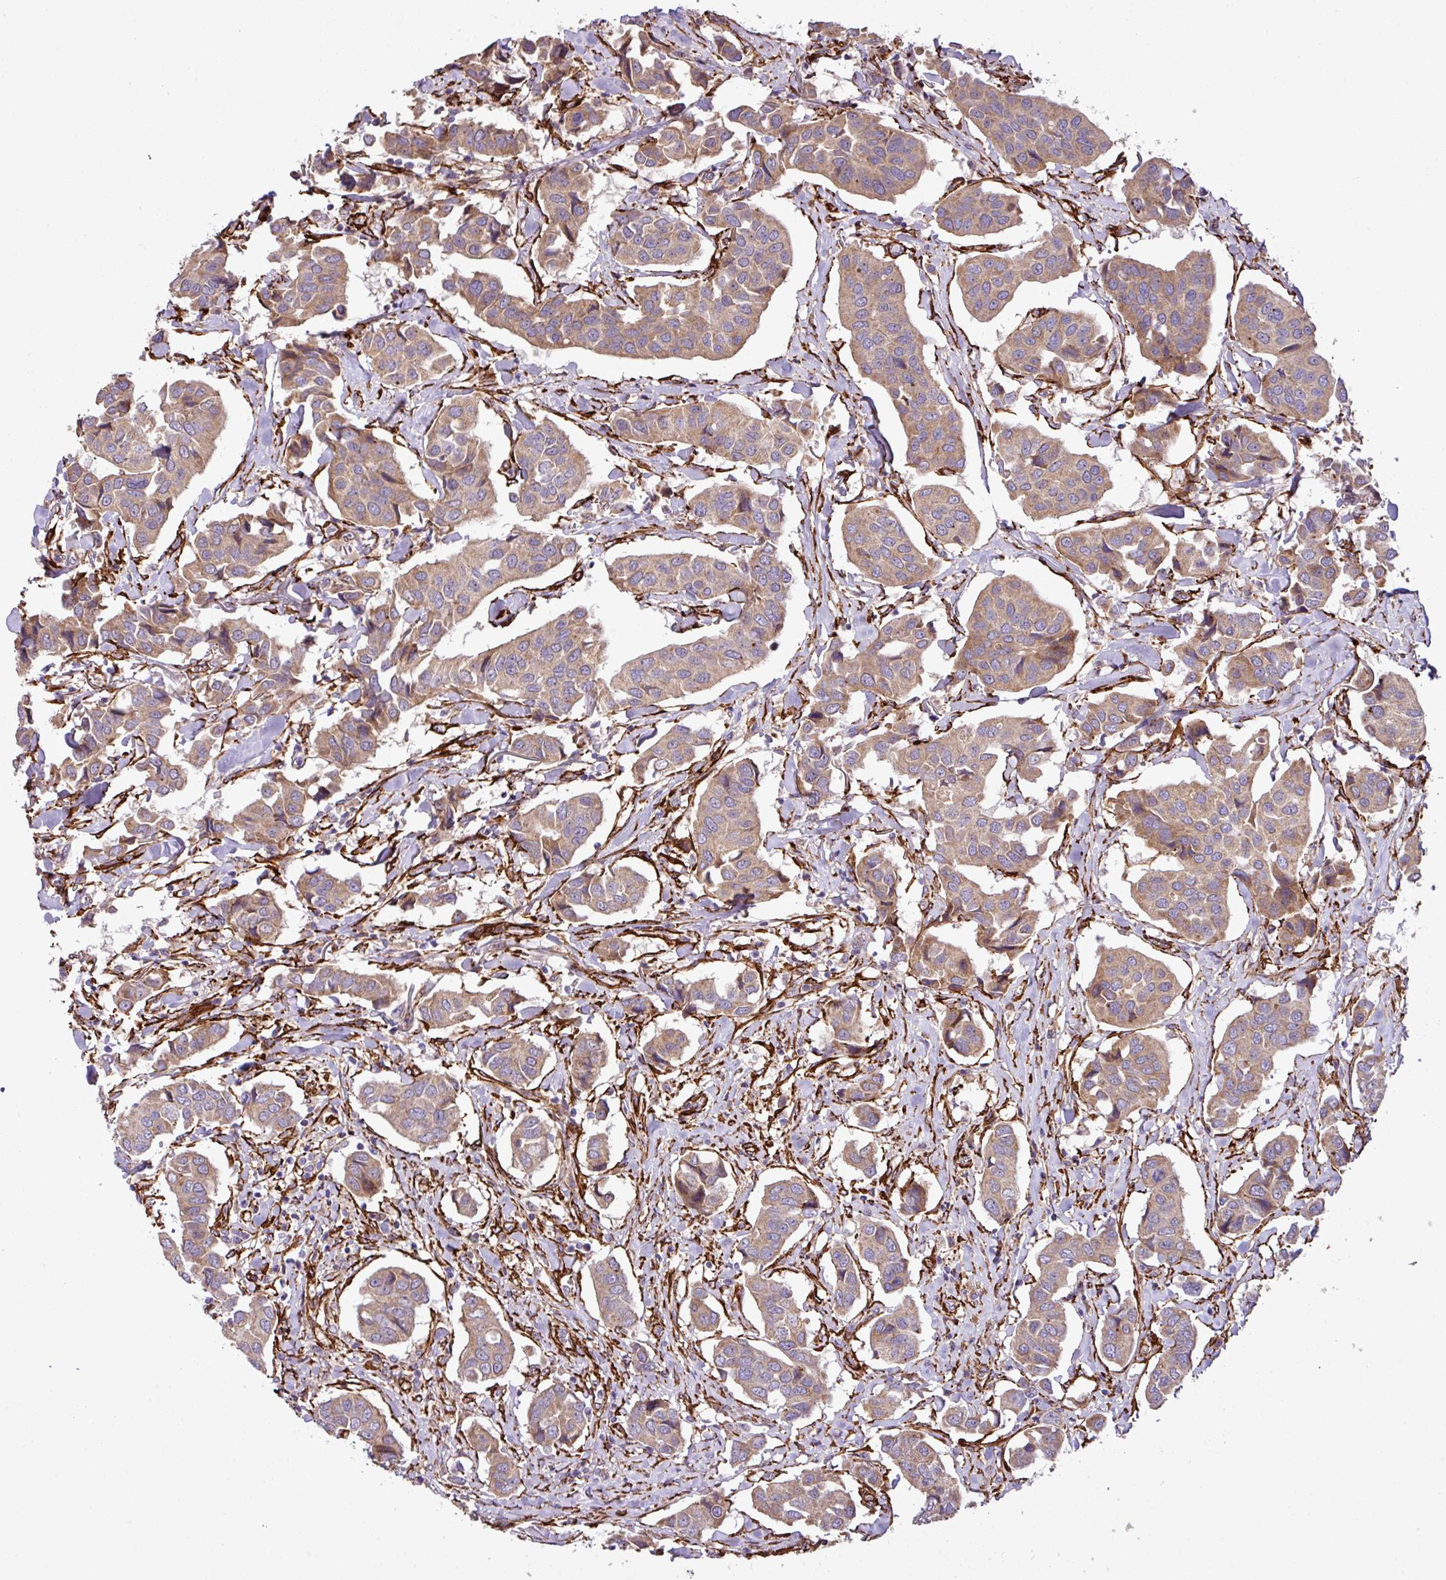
{"staining": {"intensity": "weak", "quantity": ">75%", "location": "cytoplasmic/membranous"}, "tissue": "breast cancer", "cell_type": "Tumor cells", "image_type": "cancer", "snomed": [{"axis": "morphology", "description": "Duct carcinoma"}, {"axis": "topography", "description": "Breast"}], "caption": "This histopathology image demonstrates immunohistochemistry staining of breast infiltrating ductal carcinoma, with low weak cytoplasmic/membranous expression in approximately >75% of tumor cells.", "gene": "FAM47E", "patient": {"sex": "female", "age": 80}}